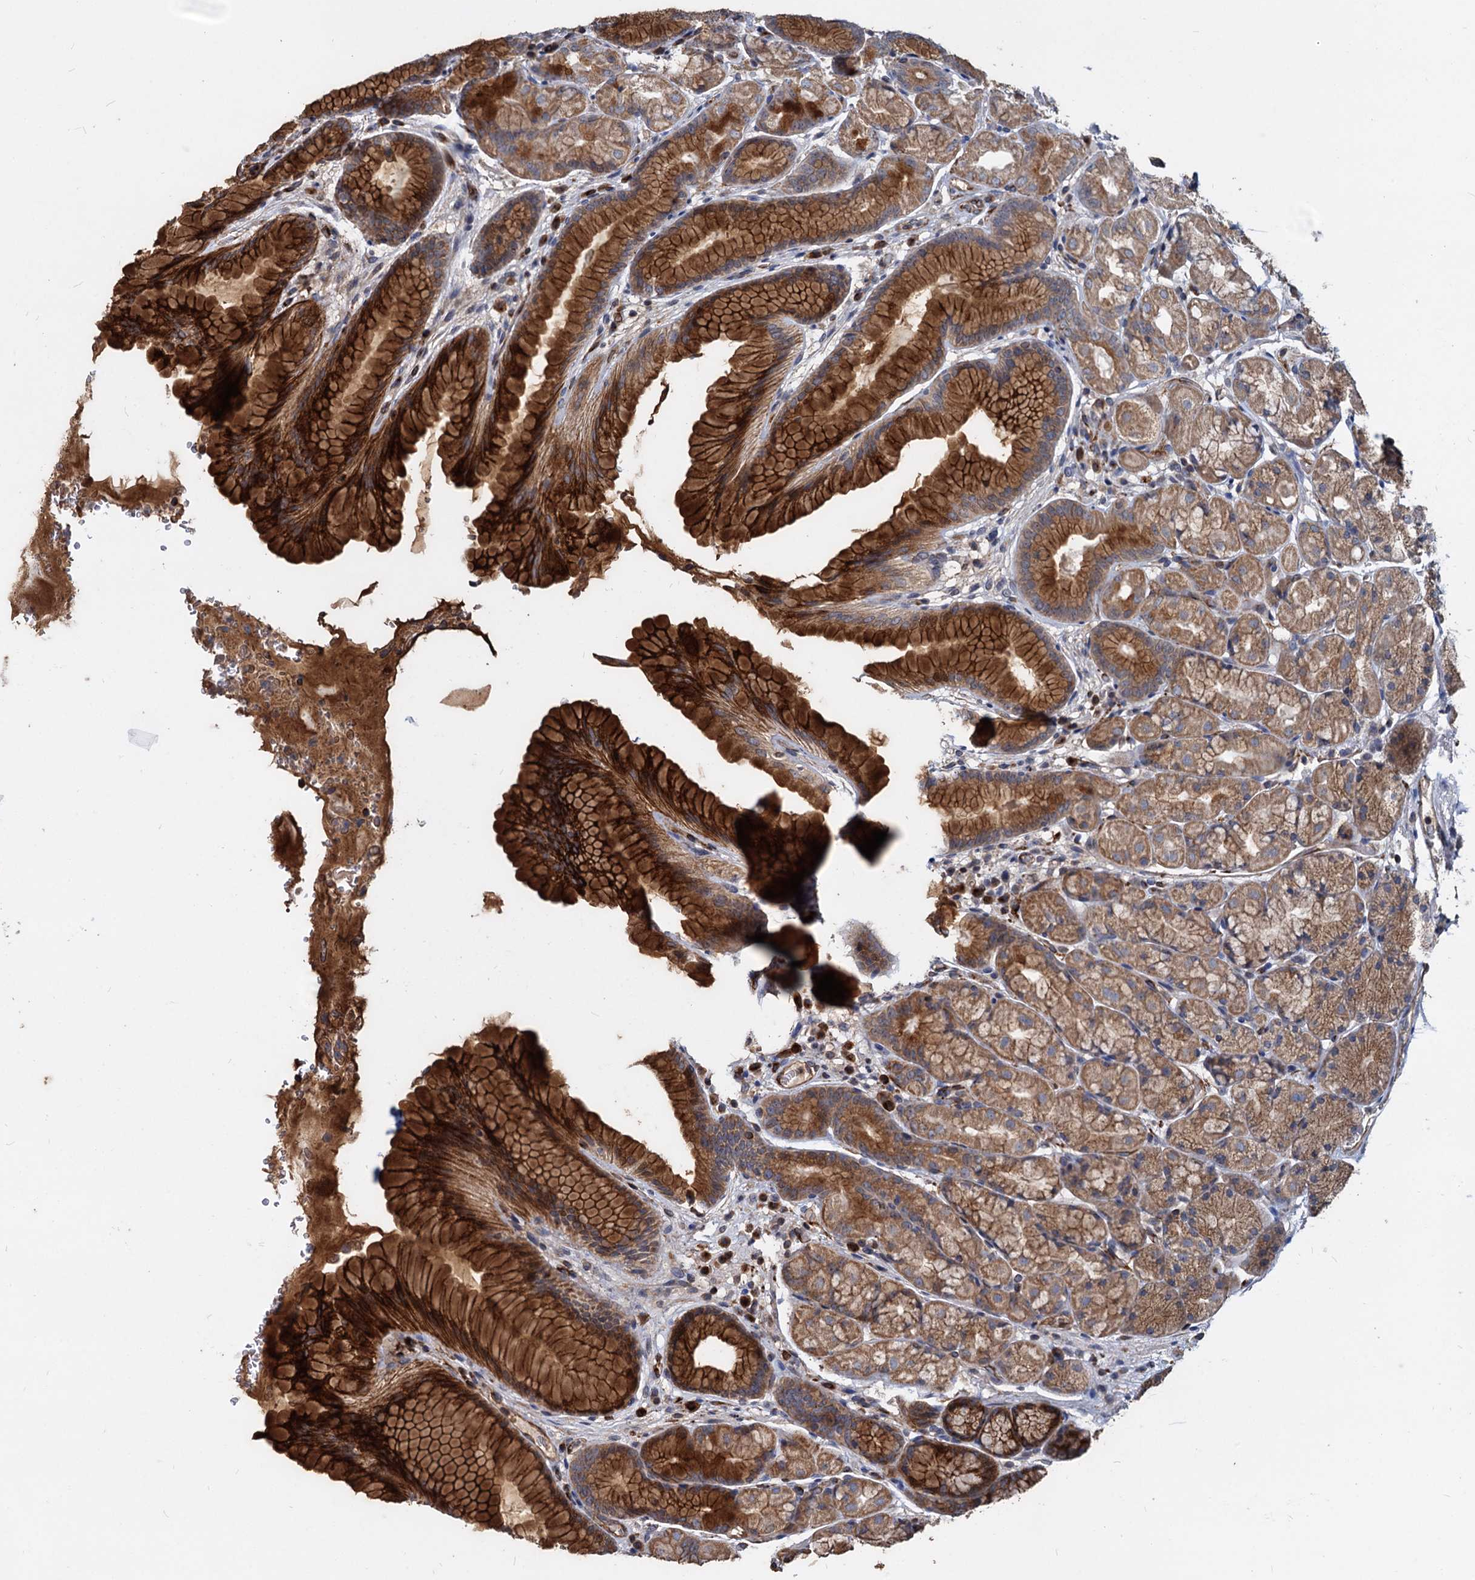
{"staining": {"intensity": "strong", "quantity": ">75%", "location": "cytoplasmic/membranous"}, "tissue": "stomach", "cell_type": "Glandular cells", "image_type": "normal", "snomed": [{"axis": "morphology", "description": "Normal tissue, NOS"}, {"axis": "topography", "description": "Stomach"}], "caption": "Immunohistochemical staining of normal human stomach displays >75% levels of strong cytoplasmic/membranous protein positivity in approximately >75% of glandular cells. (Brightfield microscopy of DAB IHC at high magnification).", "gene": "DEPDC4", "patient": {"sex": "male", "age": 63}}